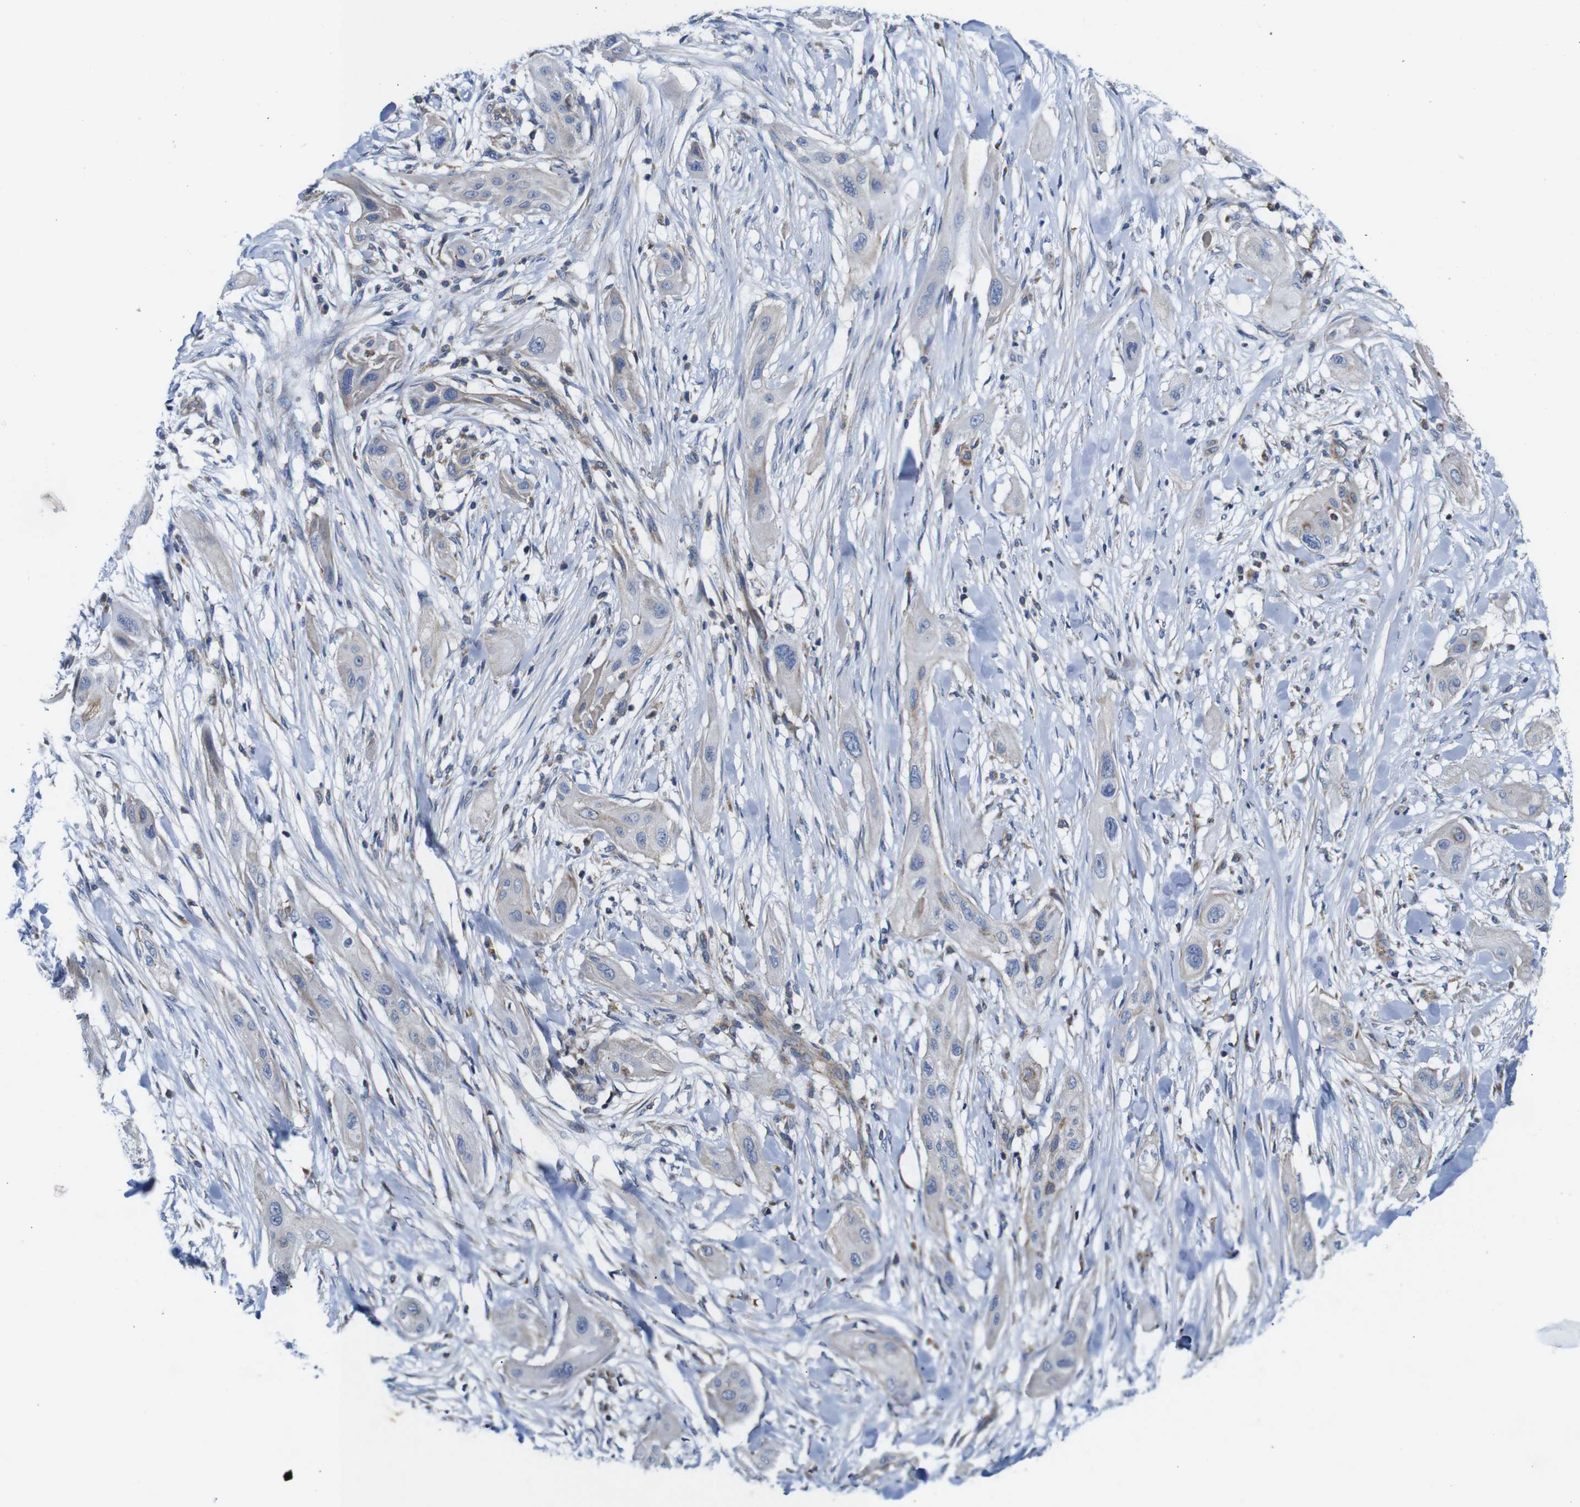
{"staining": {"intensity": "weak", "quantity": ">75%", "location": "cytoplasmic/membranous"}, "tissue": "lung cancer", "cell_type": "Tumor cells", "image_type": "cancer", "snomed": [{"axis": "morphology", "description": "Squamous cell carcinoma, NOS"}, {"axis": "topography", "description": "Lung"}], "caption": "IHC photomicrograph of human lung cancer (squamous cell carcinoma) stained for a protein (brown), which demonstrates low levels of weak cytoplasmic/membranous staining in approximately >75% of tumor cells.", "gene": "PDCD1LG2", "patient": {"sex": "female", "age": 47}}